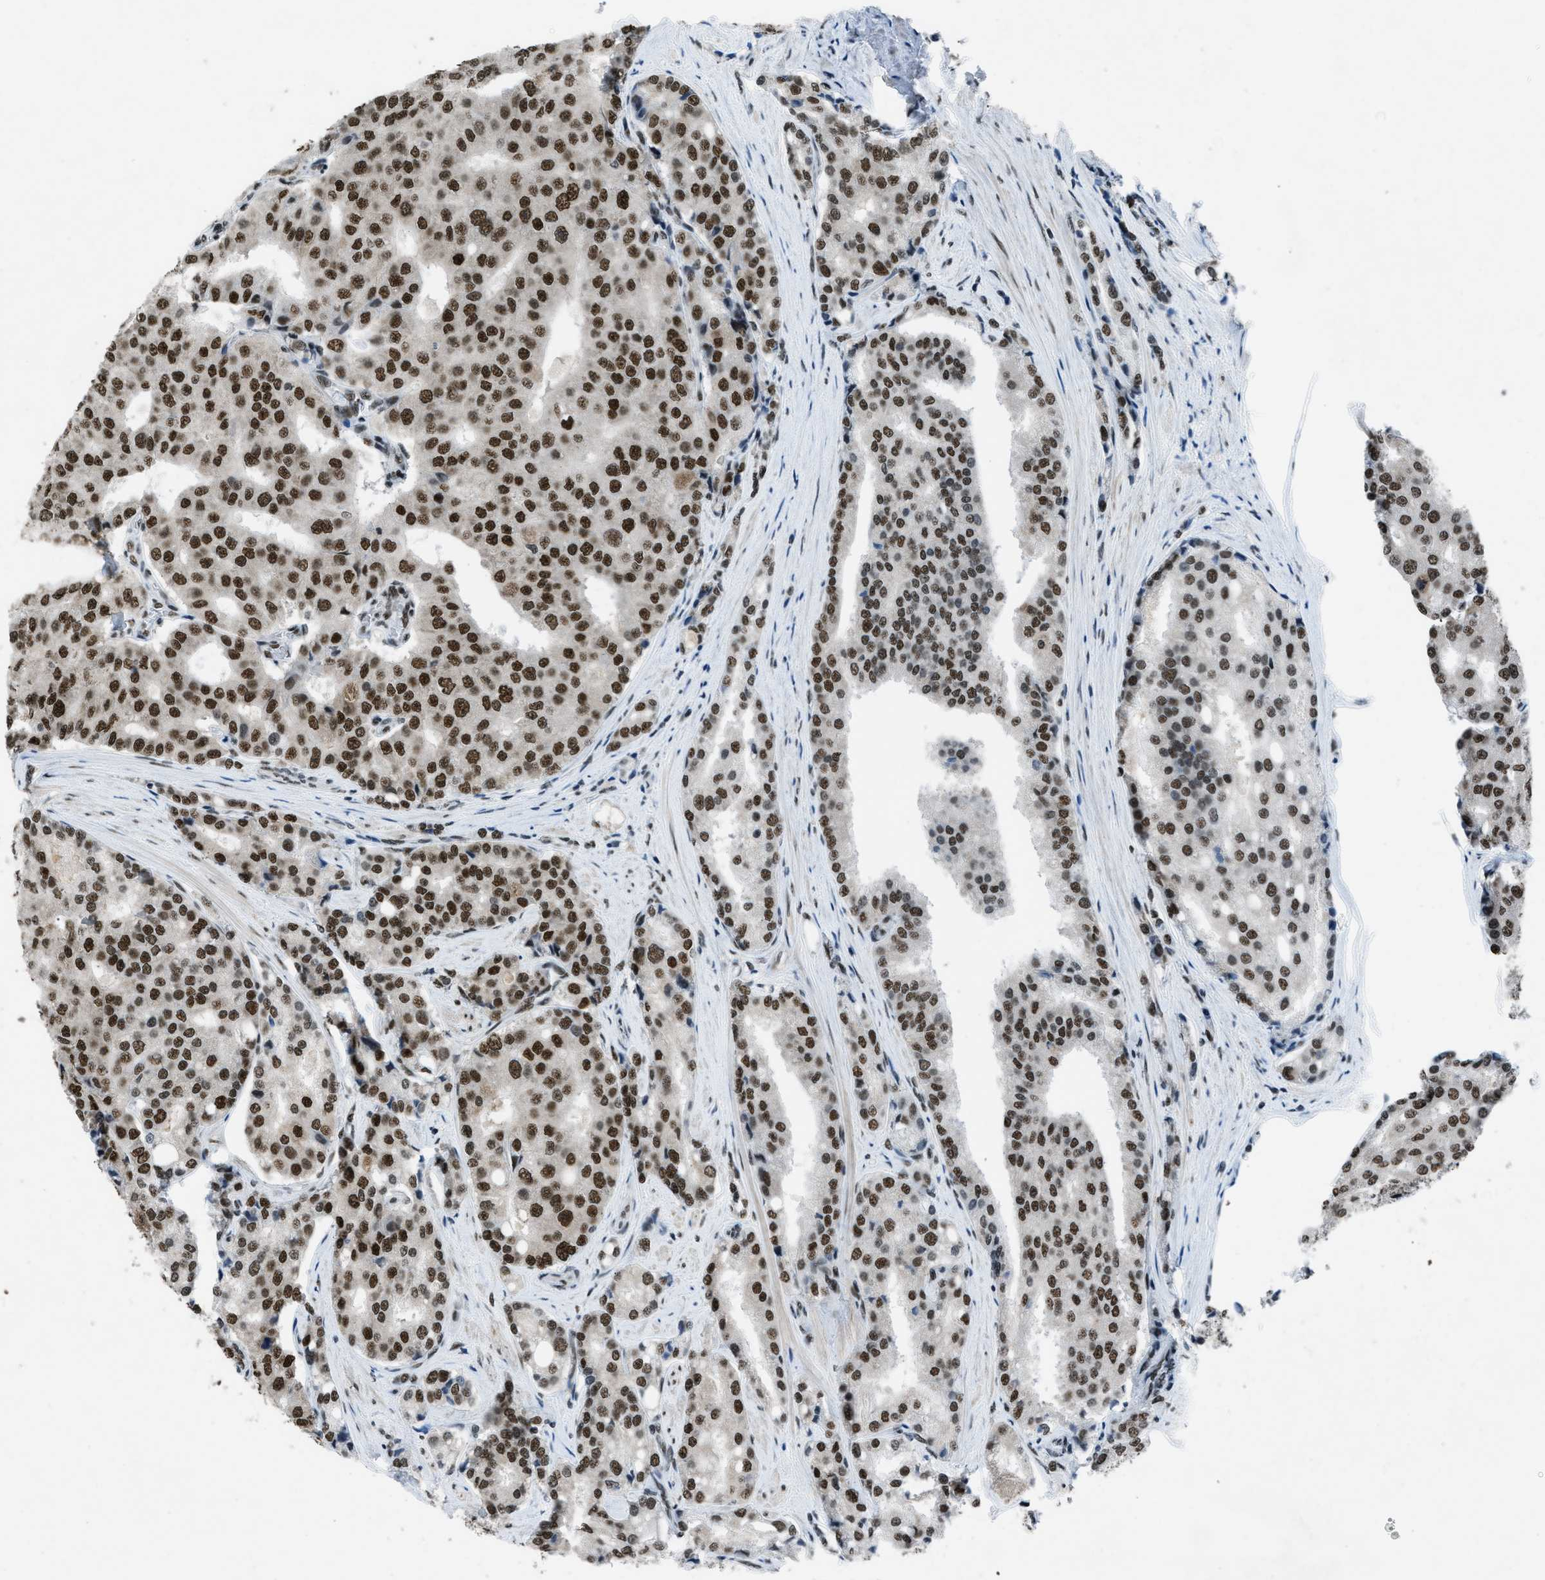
{"staining": {"intensity": "strong", "quantity": ">75%", "location": "nuclear"}, "tissue": "prostate cancer", "cell_type": "Tumor cells", "image_type": "cancer", "snomed": [{"axis": "morphology", "description": "Adenocarcinoma, High grade"}, {"axis": "topography", "description": "Prostate"}], "caption": "Strong nuclear positivity for a protein is present in approximately >75% of tumor cells of prostate adenocarcinoma (high-grade) using IHC.", "gene": "GATAD2B", "patient": {"sex": "male", "age": 50}}